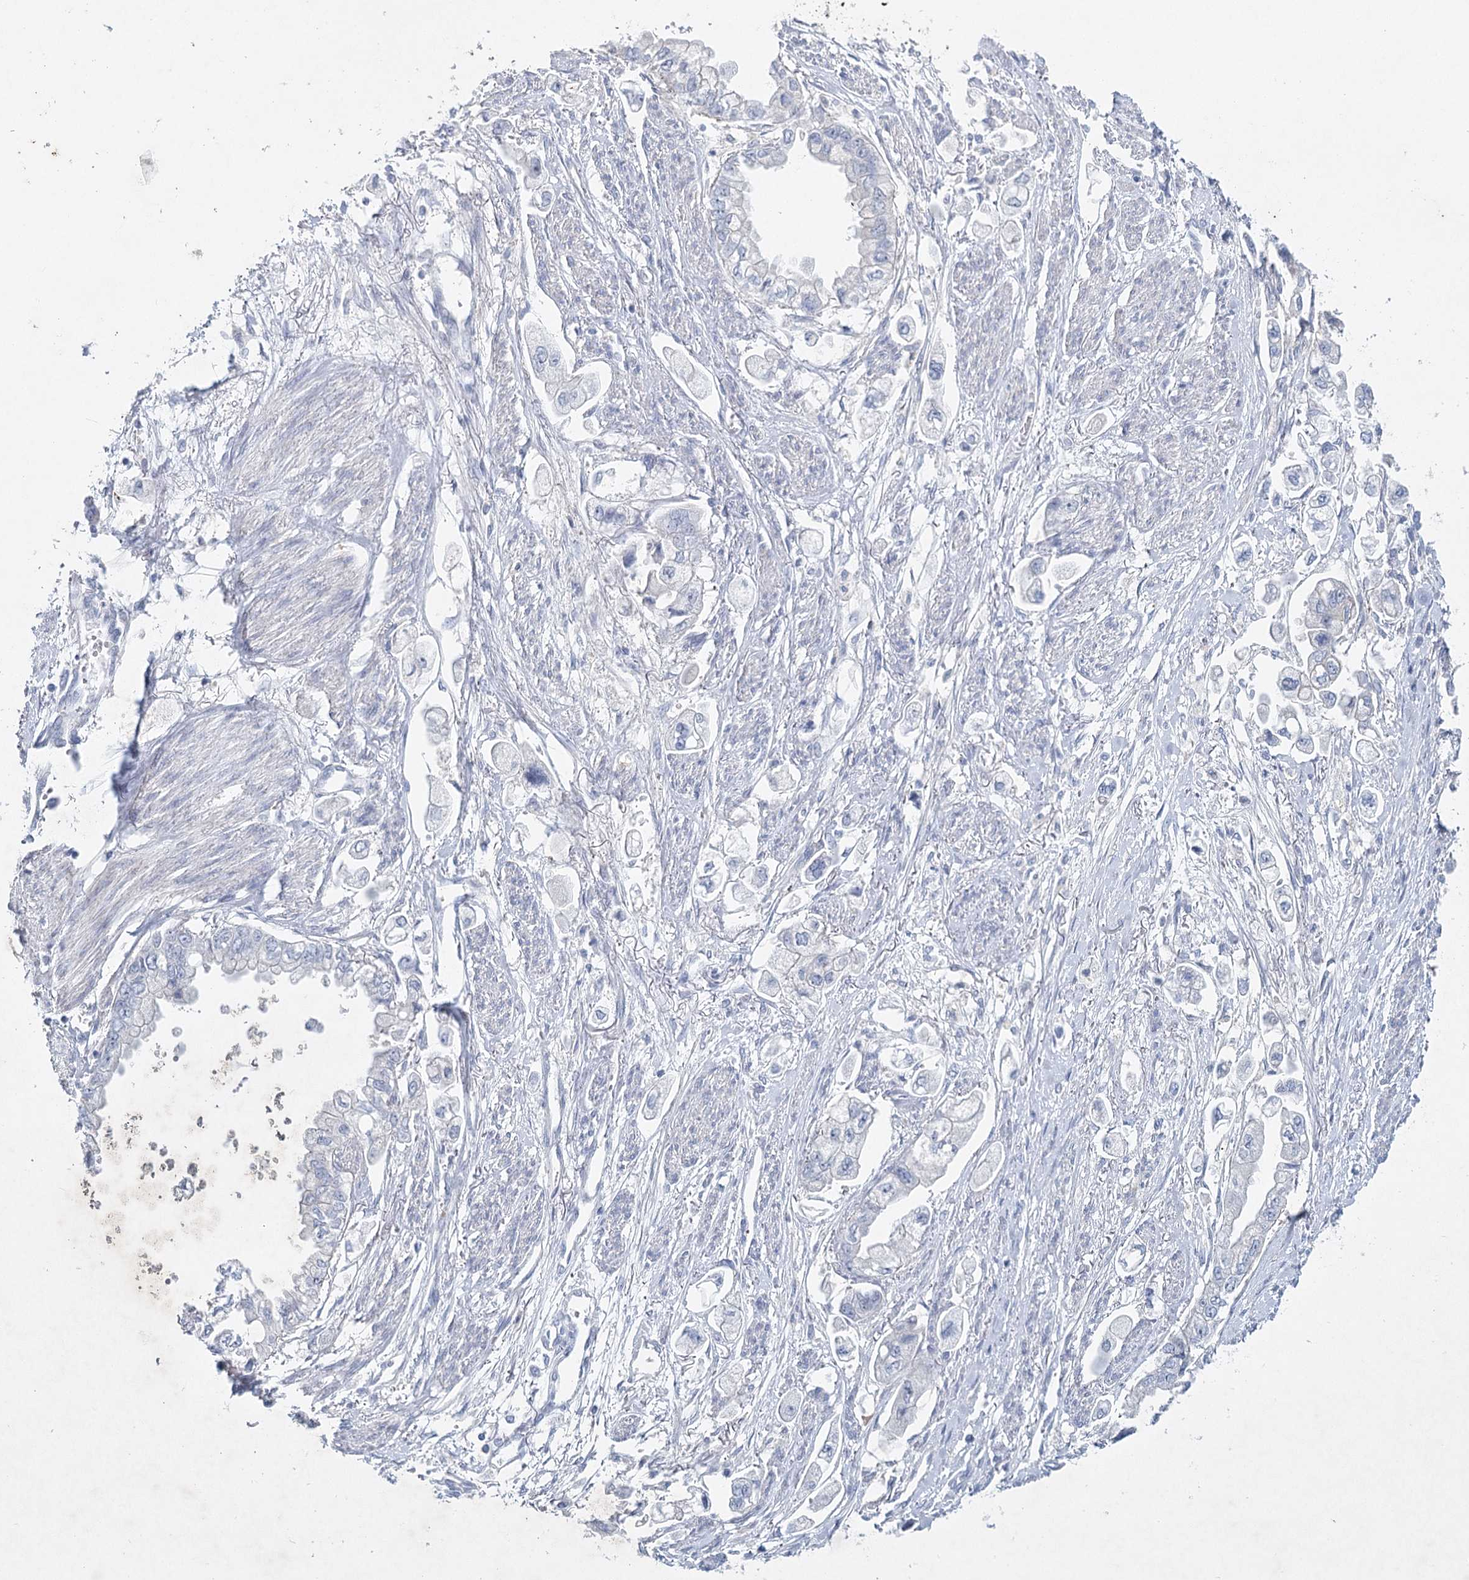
{"staining": {"intensity": "negative", "quantity": "none", "location": "none"}, "tissue": "stomach cancer", "cell_type": "Tumor cells", "image_type": "cancer", "snomed": [{"axis": "morphology", "description": "Adenocarcinoma, NOS"}, {"axis": "topography", "description": "Stomach"}], "caption": "Tumor cells show no significant protein positivity in stomach cancer.", "gene": "MAP3K13", "patient": {"sex": "male", "age": 62}}